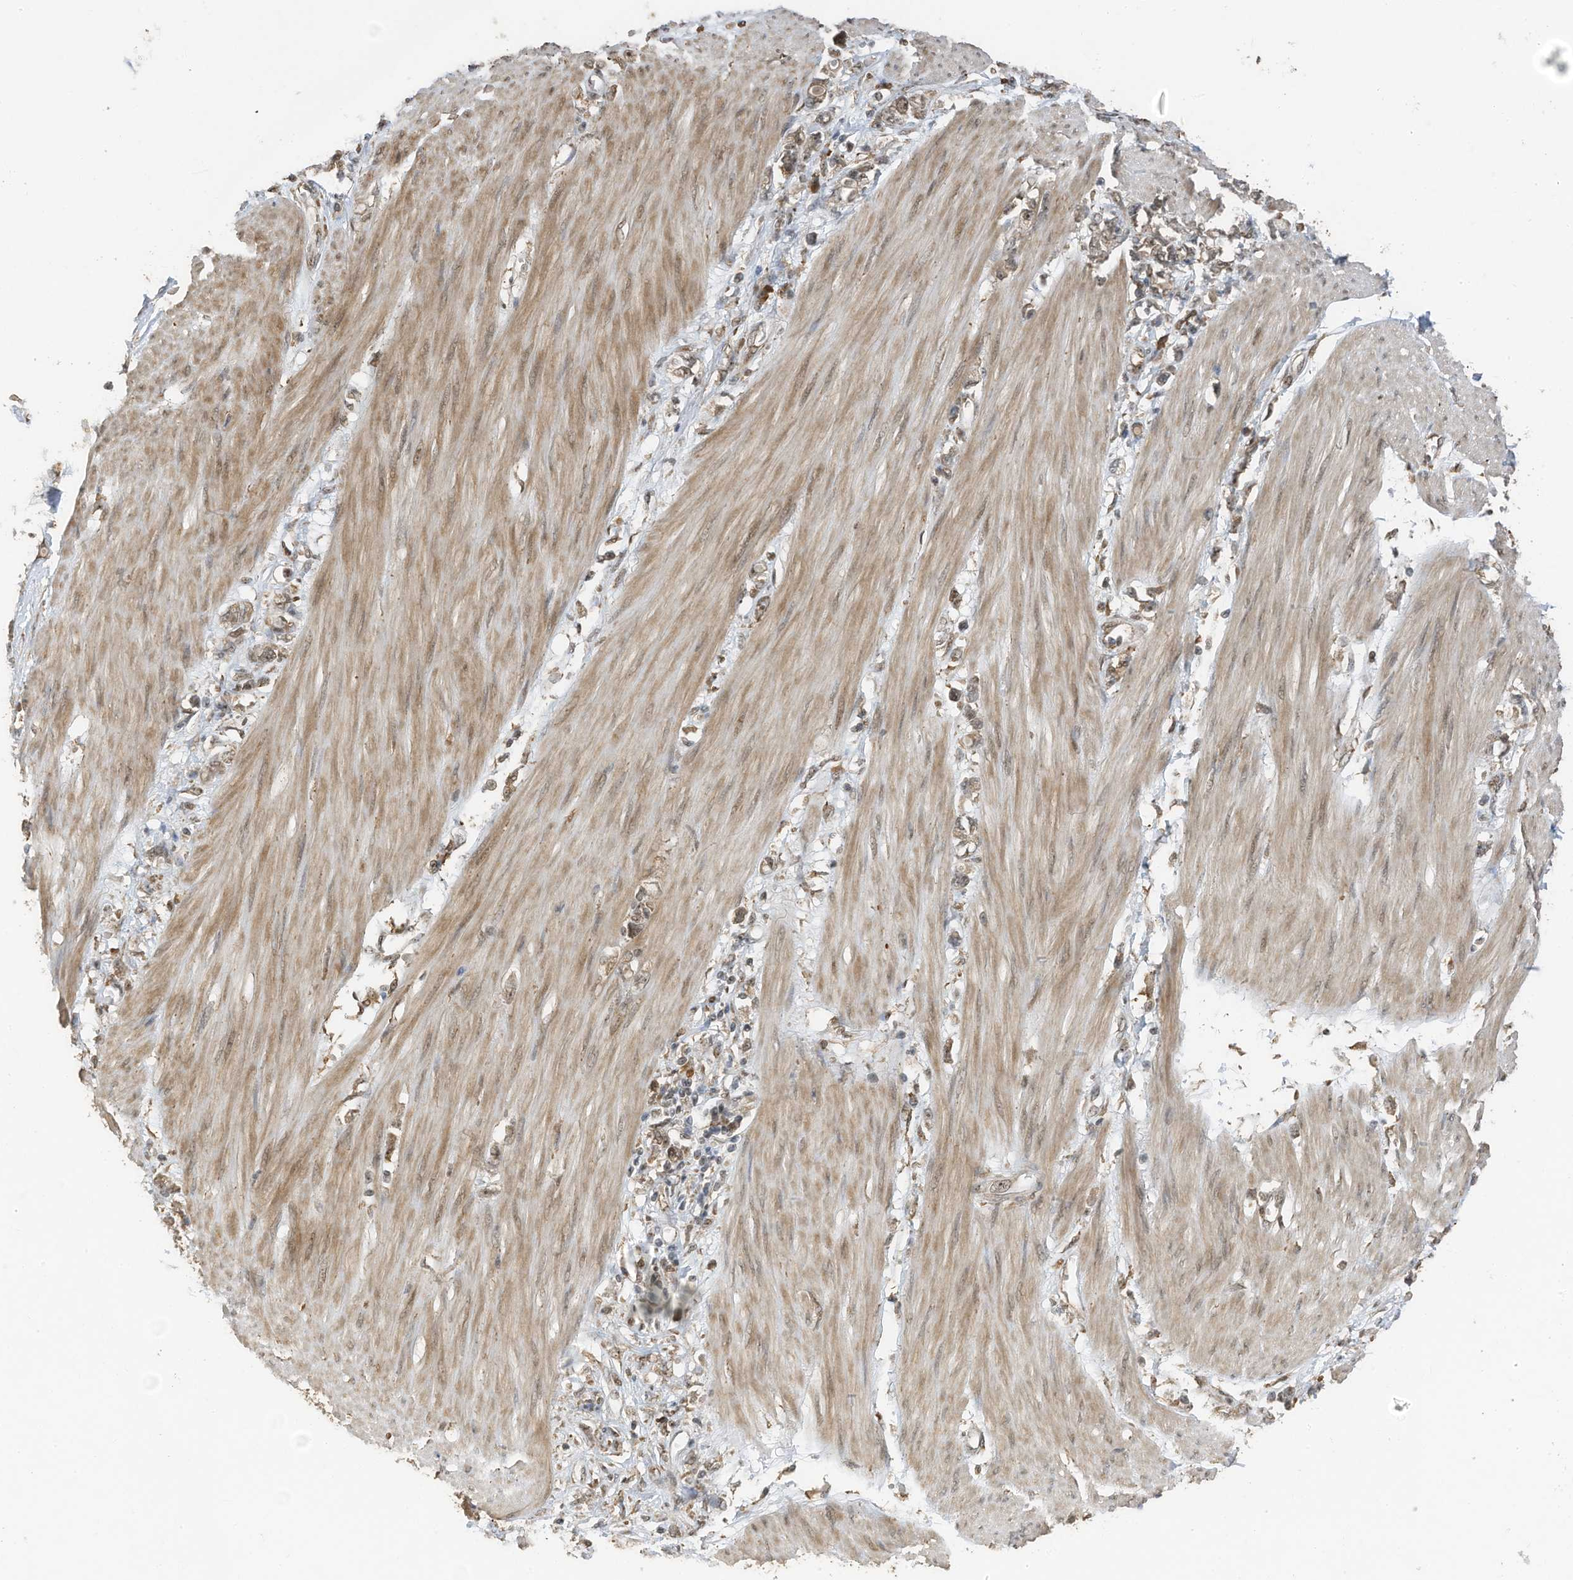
{"staining": {"intensity": "weak", "quantity": ">75%", "location": "cytoplasmic/membranous"}, "tissue": "stomach cancer", "cell_type": "Tumor cells", "image_type": "cancer", "snomed": [{"axis": "morphology", "description": "Adenocarcinoma, NOS"}, {"axis": "topography", "description": "Stomach"}], "caption": "Adenocarcinoma (stomach) tissue demonstrates weak cytoplasmic/membranous staining in approximately >75% of tumor cells", "gene": "ERLEC1", "patient": {"sex": "female", "age": 76}}